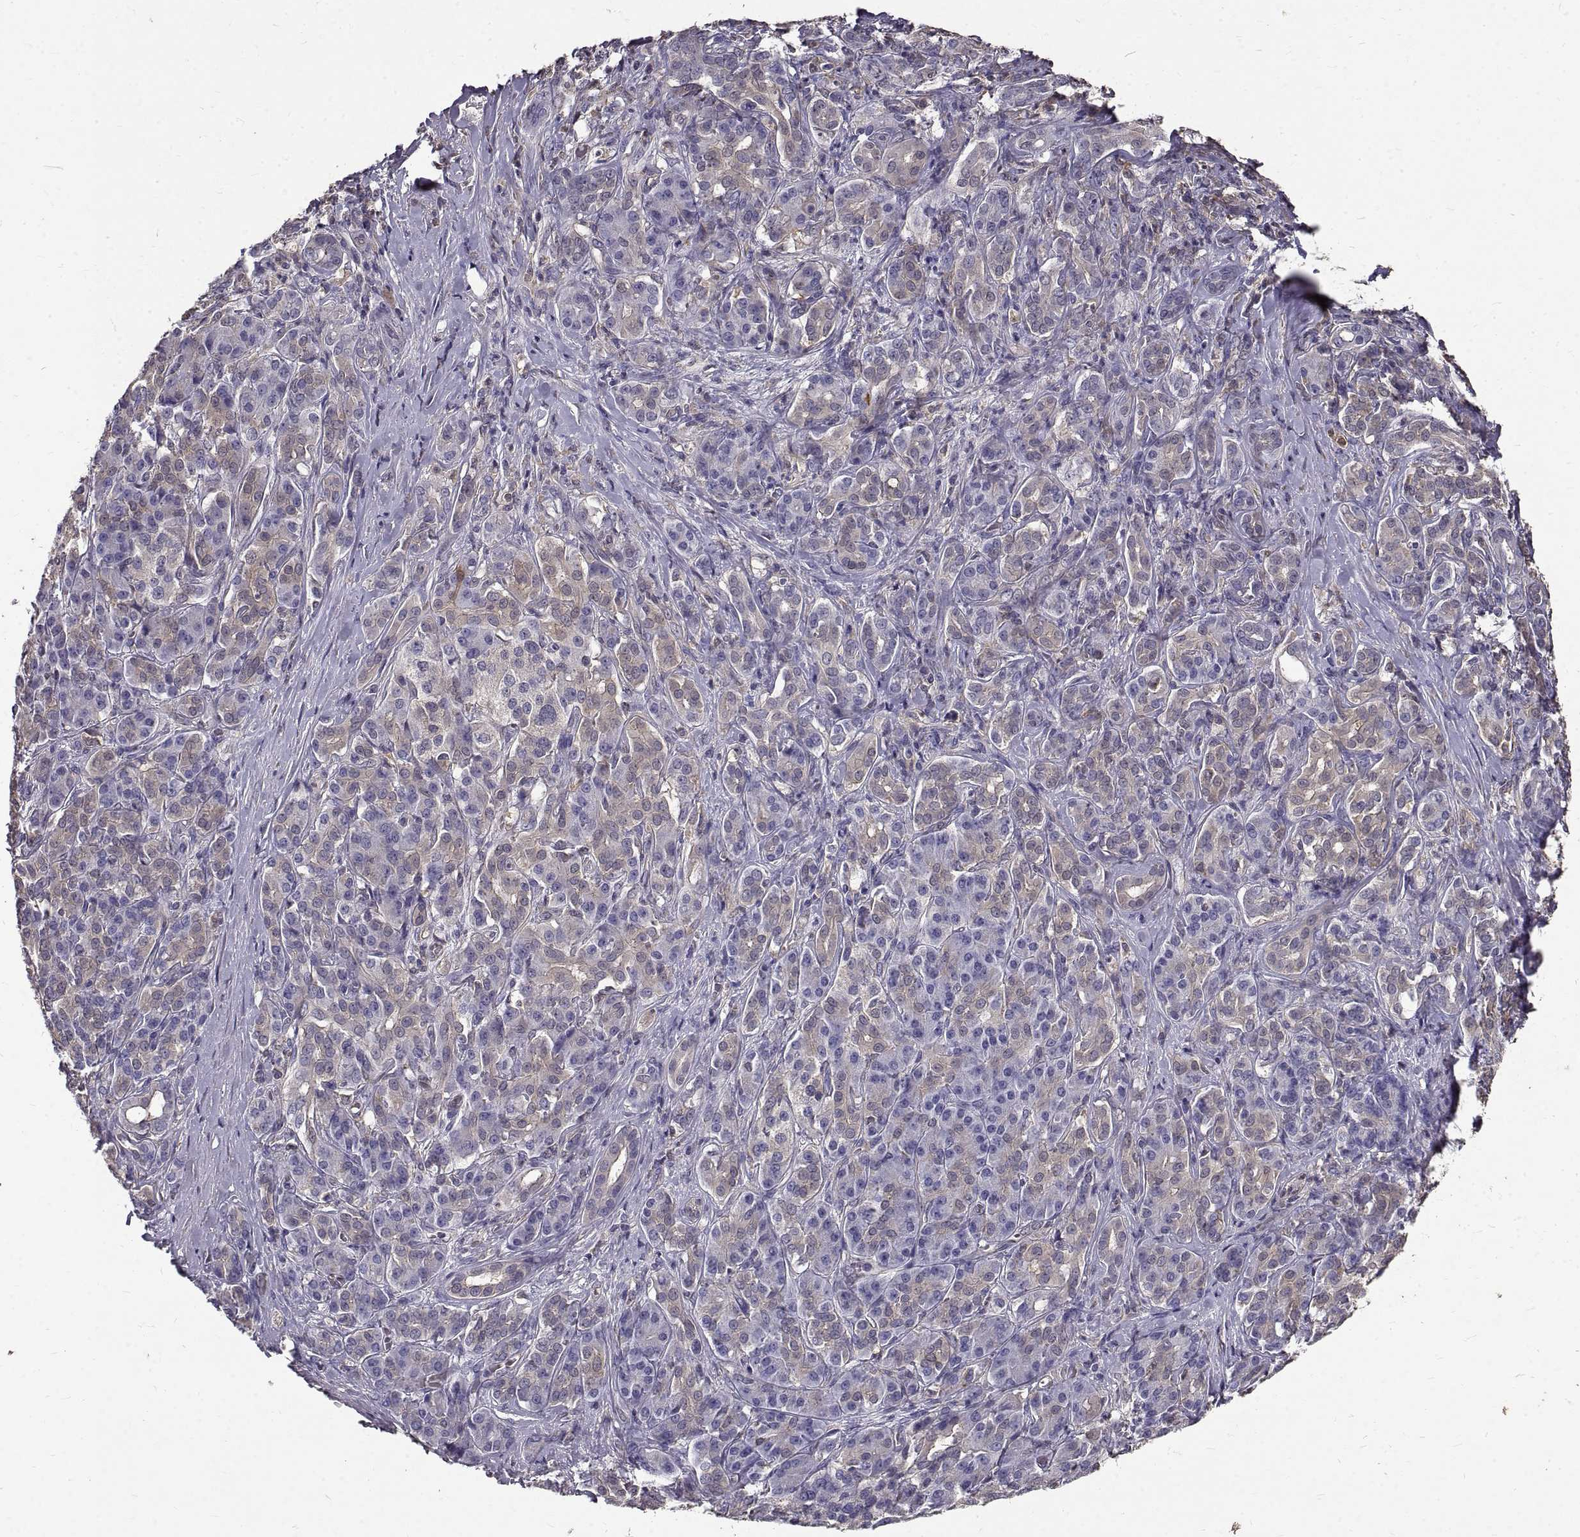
{"staining": {"intensity": "negative", "quantity": "none", "location": "none"}, "tissue": "pancreatic cancer", "cell_type": "Tumor cells", "image_type": "cancer", "snomed": [{"axis": "morphology", "description": "Normal tissue, NOS"}, {"axis": "morphology", "description": "Inflammation, NOS"}, {"axis": "morphology", "description": "Adenocarcinoma, NOS"}, {"axis": "topography", "description": "Pancreas"}], "caption": "Pancreatic cancer was stained to show a protein in brown. There is no significant staining in tumor cells.", "gene": "PEA15", "patient": {"sex": "male", "age": 57}}